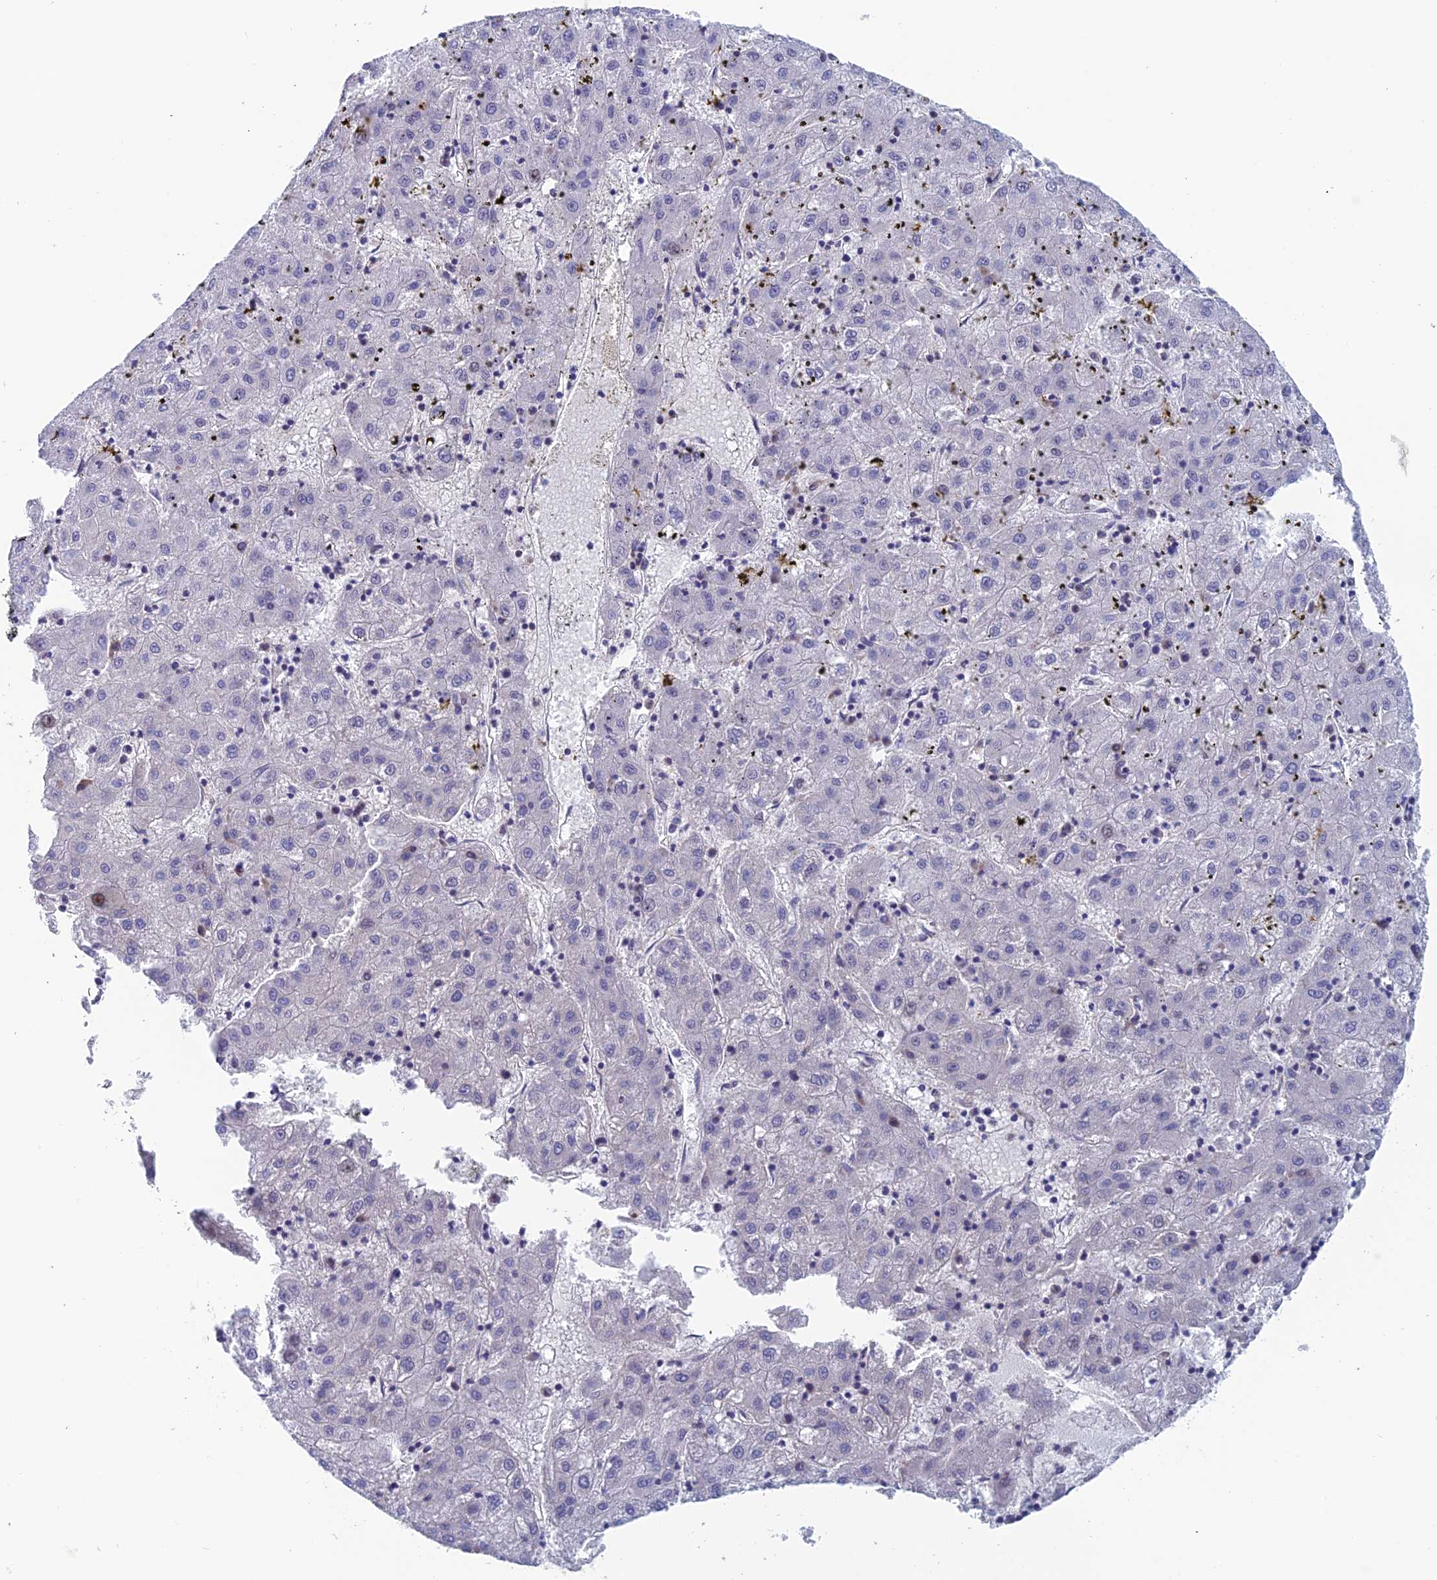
{"staining": {"intensity": "negative", "quantity": "none", "location": "none"}, "tissue": "liver cancer", "cell_type": "Tumor cells", "image_type": "cancer", "snomed": [{"axis": "morphology", "description": "Carcinoma, Hepatocellular, NOS"}, {"axis": "topography", "description": "Liver"}], "caption": "This image is of hepatocellular carcinoma (liver) stained with immunohistochemistry to label a protein in brown with the nuclei are counter-stained blue. There is no expression in tumor cells.", "gene": "IGBP1", "patient": {"sex": "male", "age": 72}}